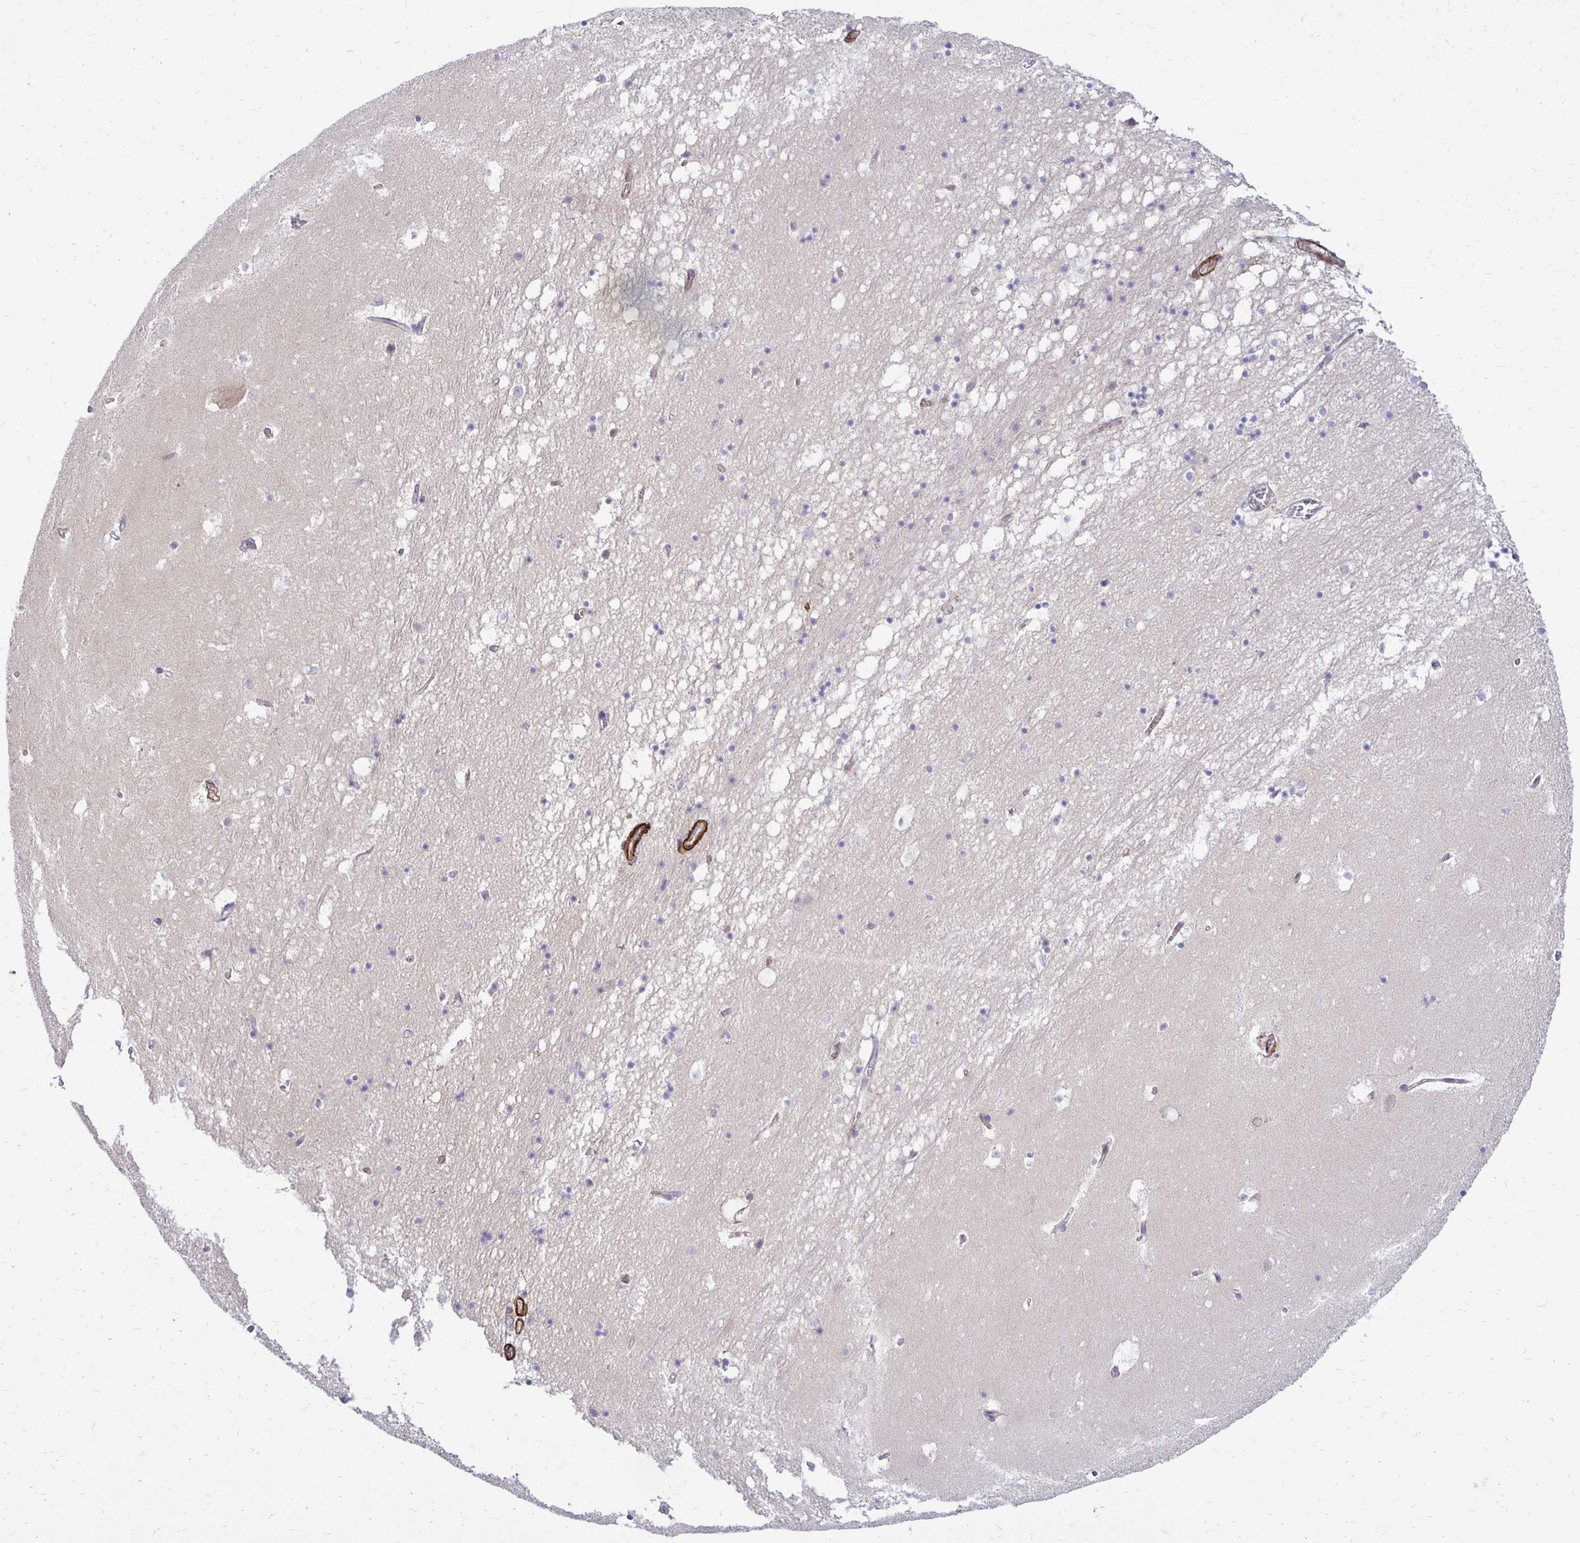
{"staining": {"intensity": "negative", "quantity": "none", "location": "none"}, "tissue": "hippocampus", "cell_type": "Glial cells", "image_type": "normal", "snomed": [{"axis": "morphology", "description": "Normal tissue, NOS"}, {"axis": "topography", "description": "Hippocampus"}], "caption": "Image shows no protein staining in glial cells of normal hippocampus. The staining was performed using DAB to visualize the protein expression in brown, while the nuclei were stained in blue with hematoxylin (Magnification: 20x).", "gene": "CTPS1", "patient": {"sex": "male", "age": 58}}